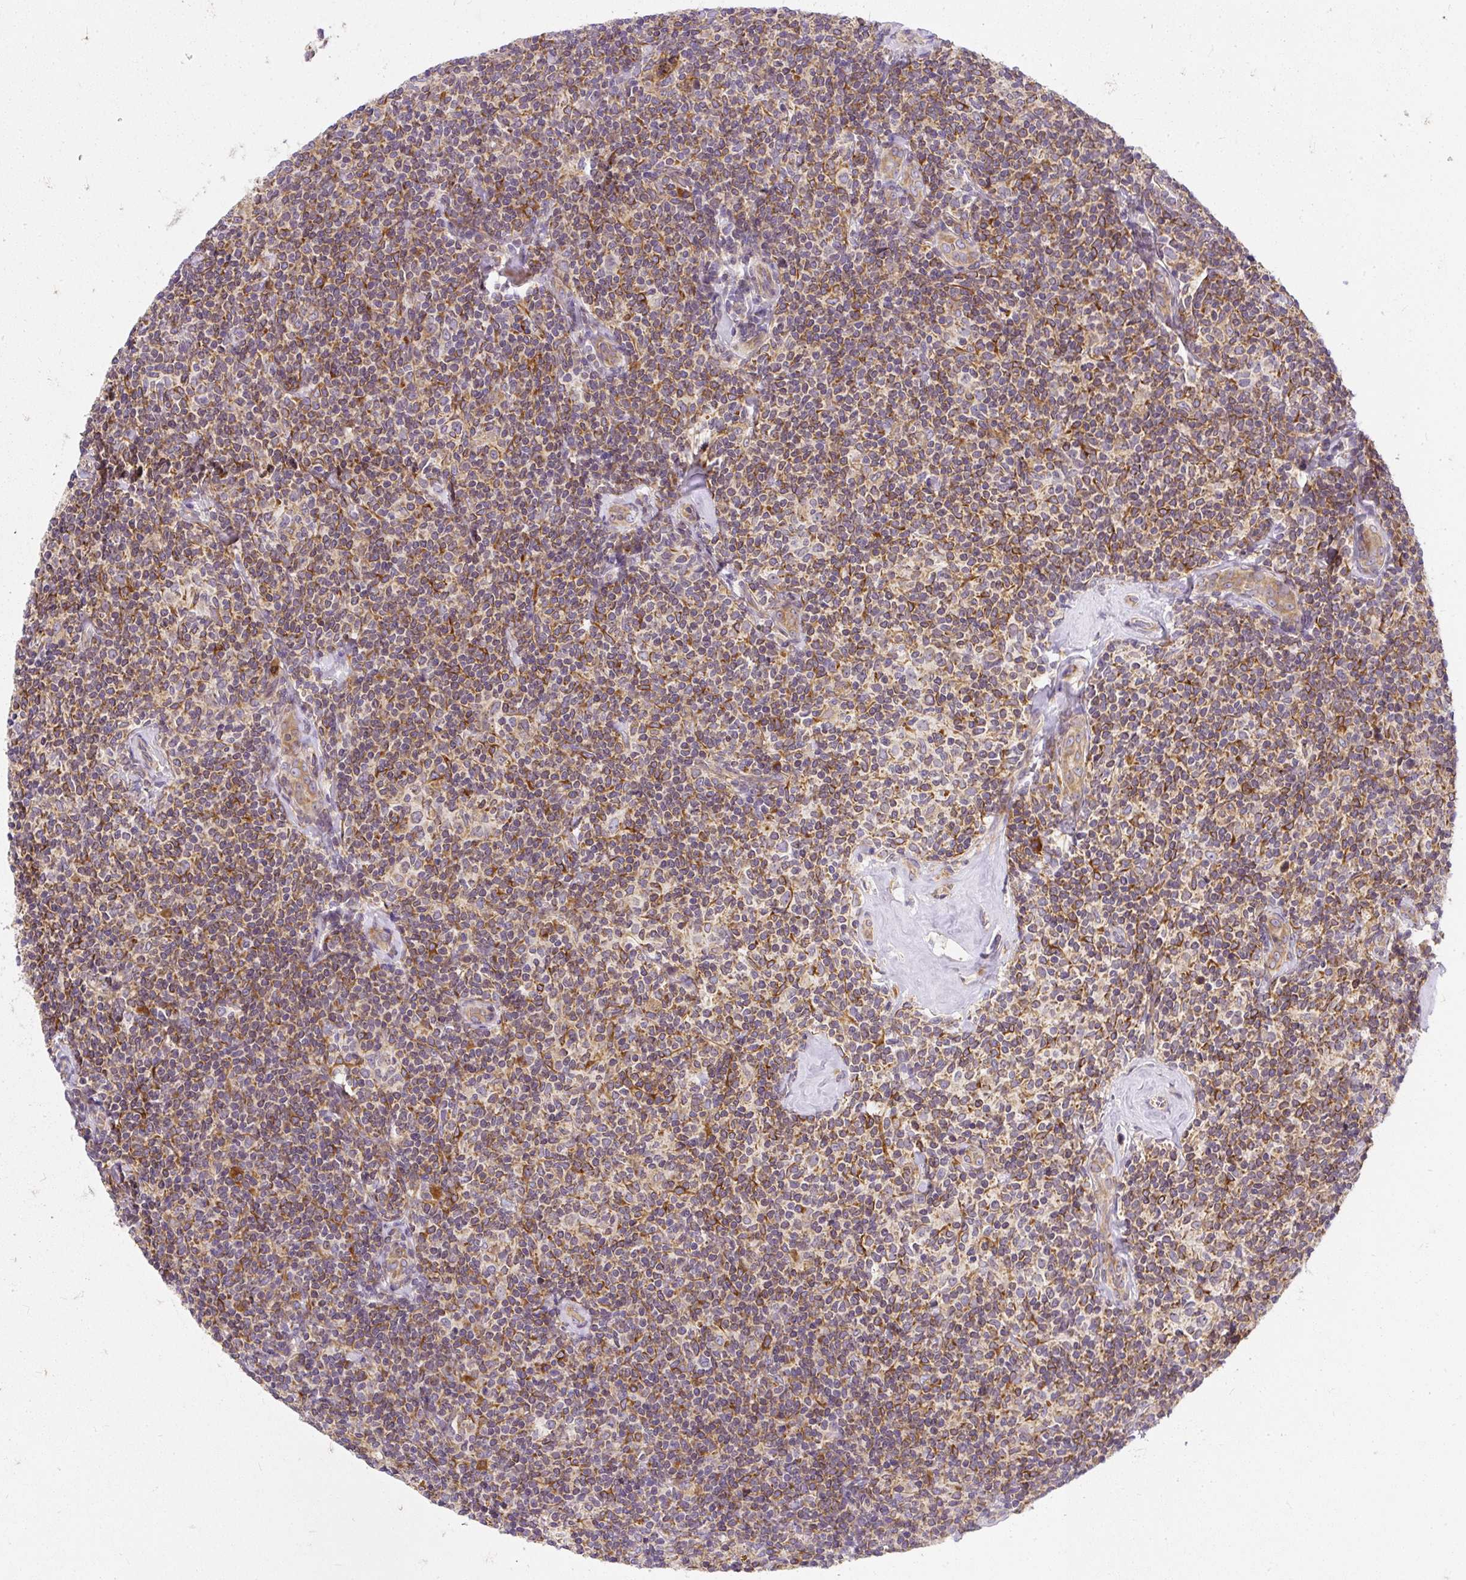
{"staining": {"intensity": "moderate", "quantity": ">75%", "location": "cytoplasmic/membranous"}, "tissue": "lymphoma", "cell_type": "Tumor cells", "image_type": "cancer", "snomed": [{"axis": "morphology", "description": "Malignant lymphoma, non-Hodgkin's type, Low grade"}, {"axis": "topography", "description": "Lymph node"}], "caption": "Immunohistochemical staining of malignant lymphoma, non-Hodgkin's type (low-grade) reveals moderate cytoplasmic/membranous protein positivity in approximately >75% of tumor cells. The protein is stained brown, and the nuclei are stained in blue (DAB IHC with brightfield microscopy, high magnification).", "gene": "CYP20A1", "patient": {"sex": "female", "age": 56}}